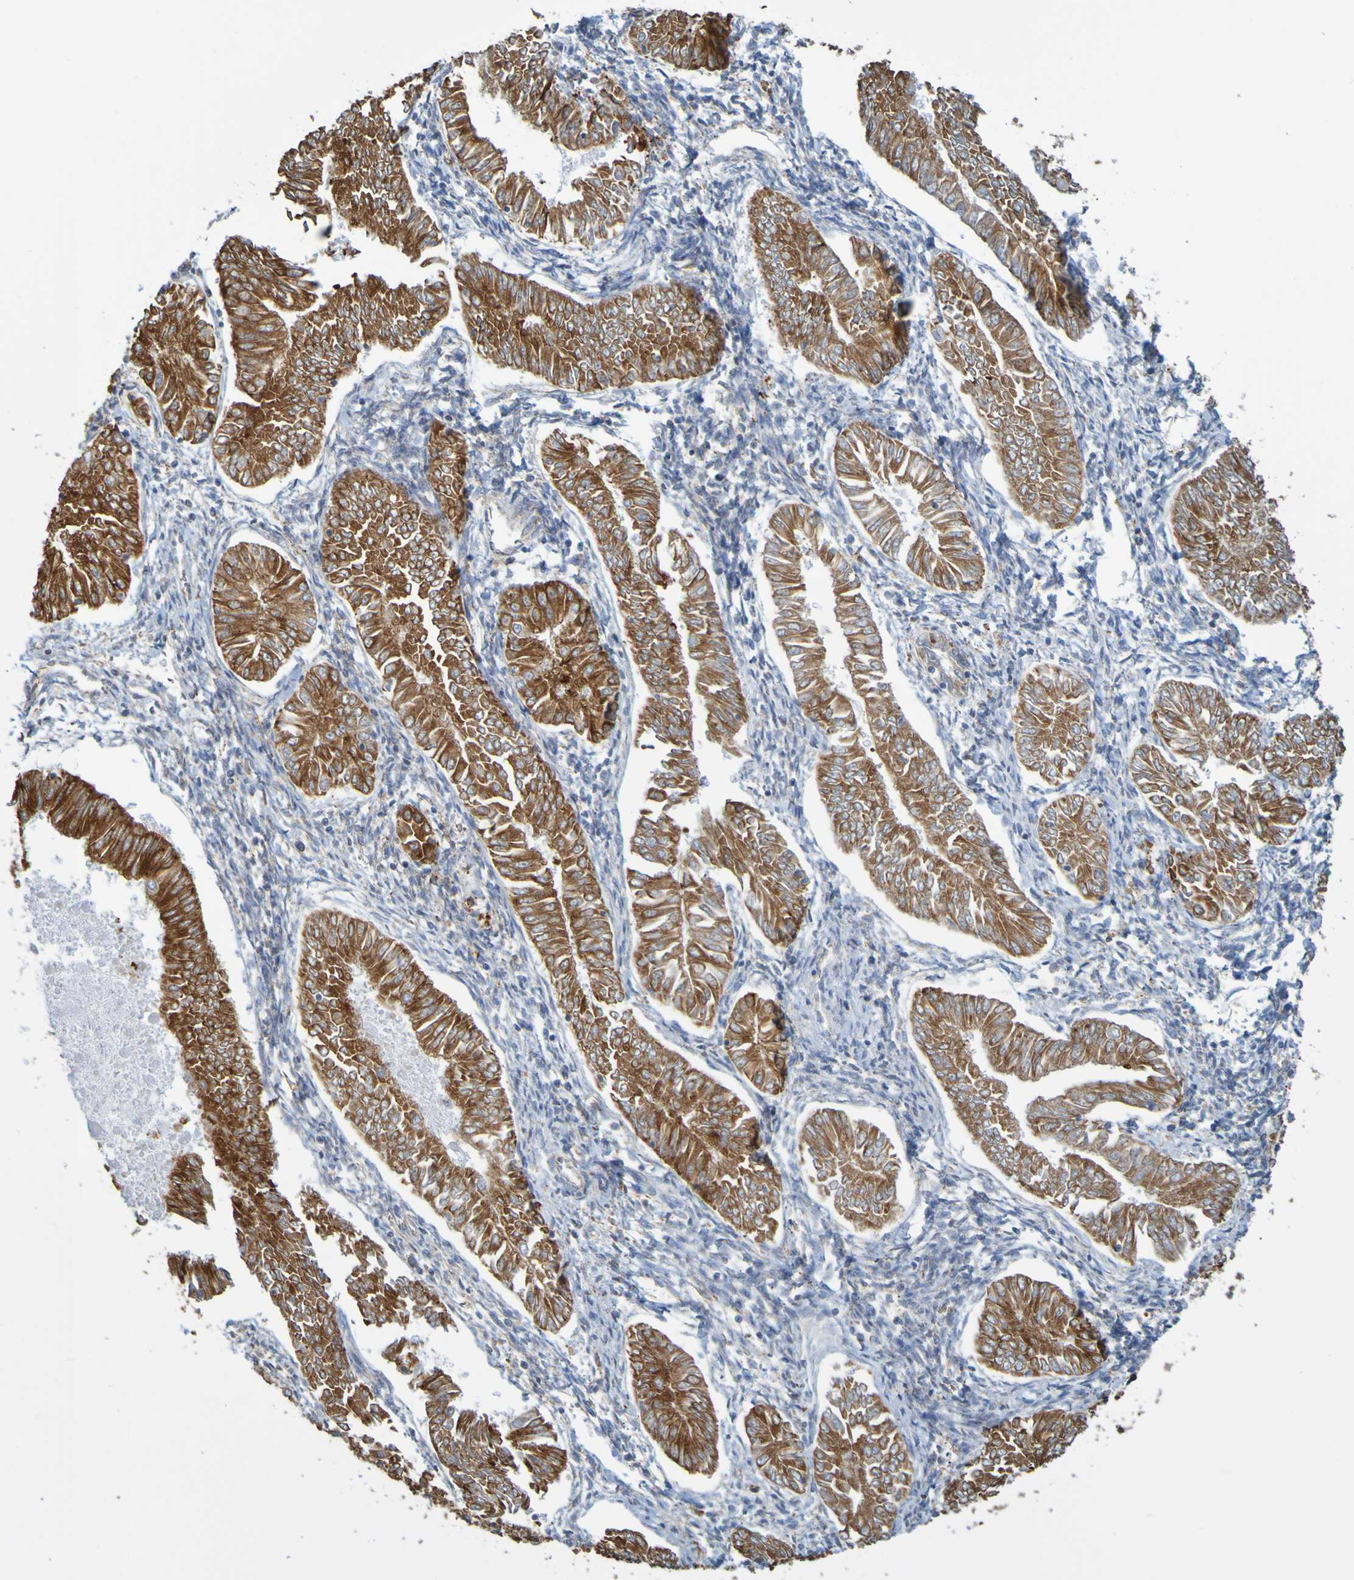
{"staining": {"intensity": "moderate", "quantity": ">75%", "location": "cytoplasmic/membranous"}, "tissue": "endometrial cancer", "cell_type": "Tumor cells", "image_type": "cancer", "snomed": [{"axis": "morphology", "description": "Adenocarcinoma, NOS"}, {"axis": "topography", "description": "Endometrium"}], "caption": "Human endometrial cancer stained with a brown dye reveals moderate cytoplasmic/membranous positive staining in about >75% of tumor cells.", "gene": "PDIA3", "patient": {"sex": "female", "age": 53}}